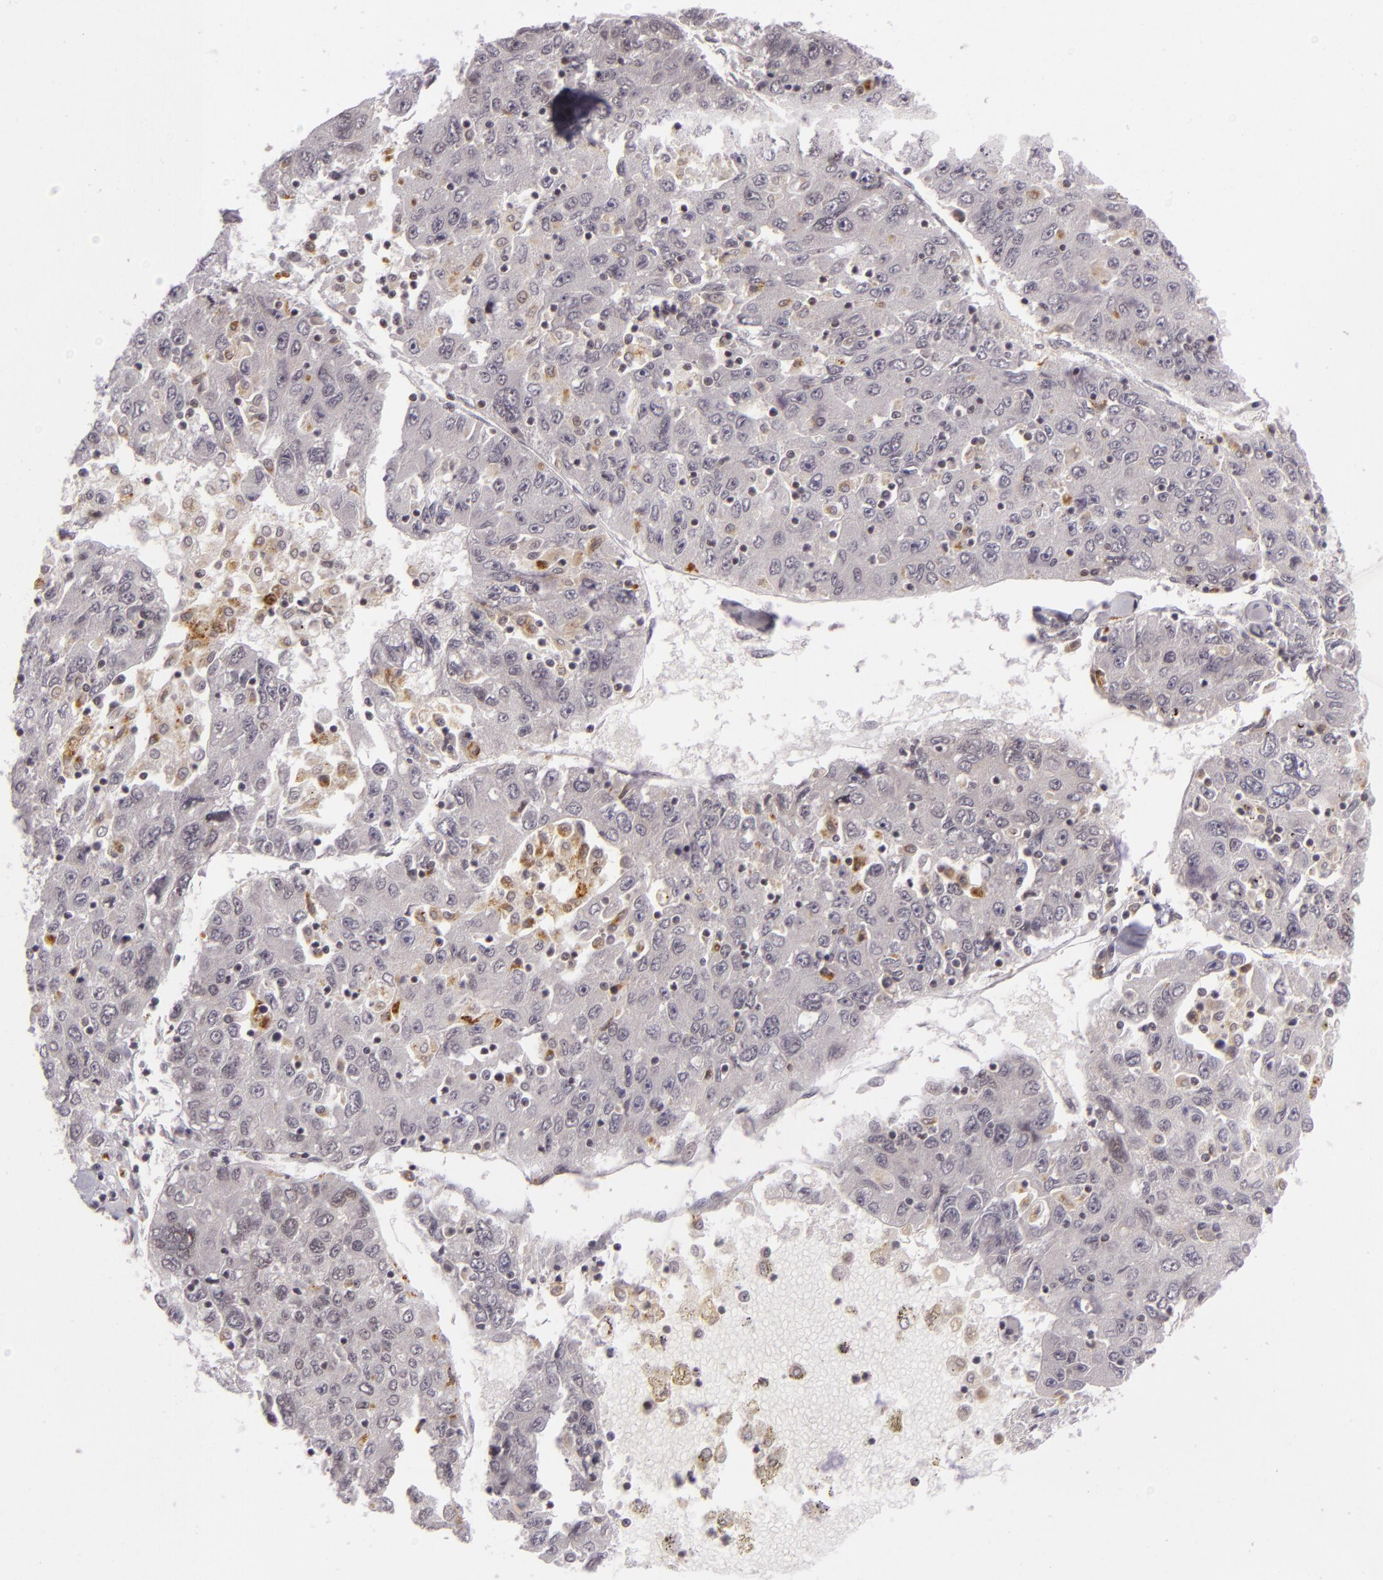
{"staining": {"intensity": "negative", "quantity": "none", "location": "none"}, "tissue": "liver cancer", "cell_type": "Tumor cells", "image_type": "cancer", "snomed": [{"axis": "morphology", "description": "Carcinoma, Hepatocellular, NOS"}, {"axis": "topography", "description": "Liver"}], "caption": "Immunohistochemistry histopathology image of neoplastic tissue: liver hepatocellular carcinoma stained with DAB shows no significant protein positivity in tumor cells.", "gene": "ZFX", "patient": {"sex": "male", "age": 49}}